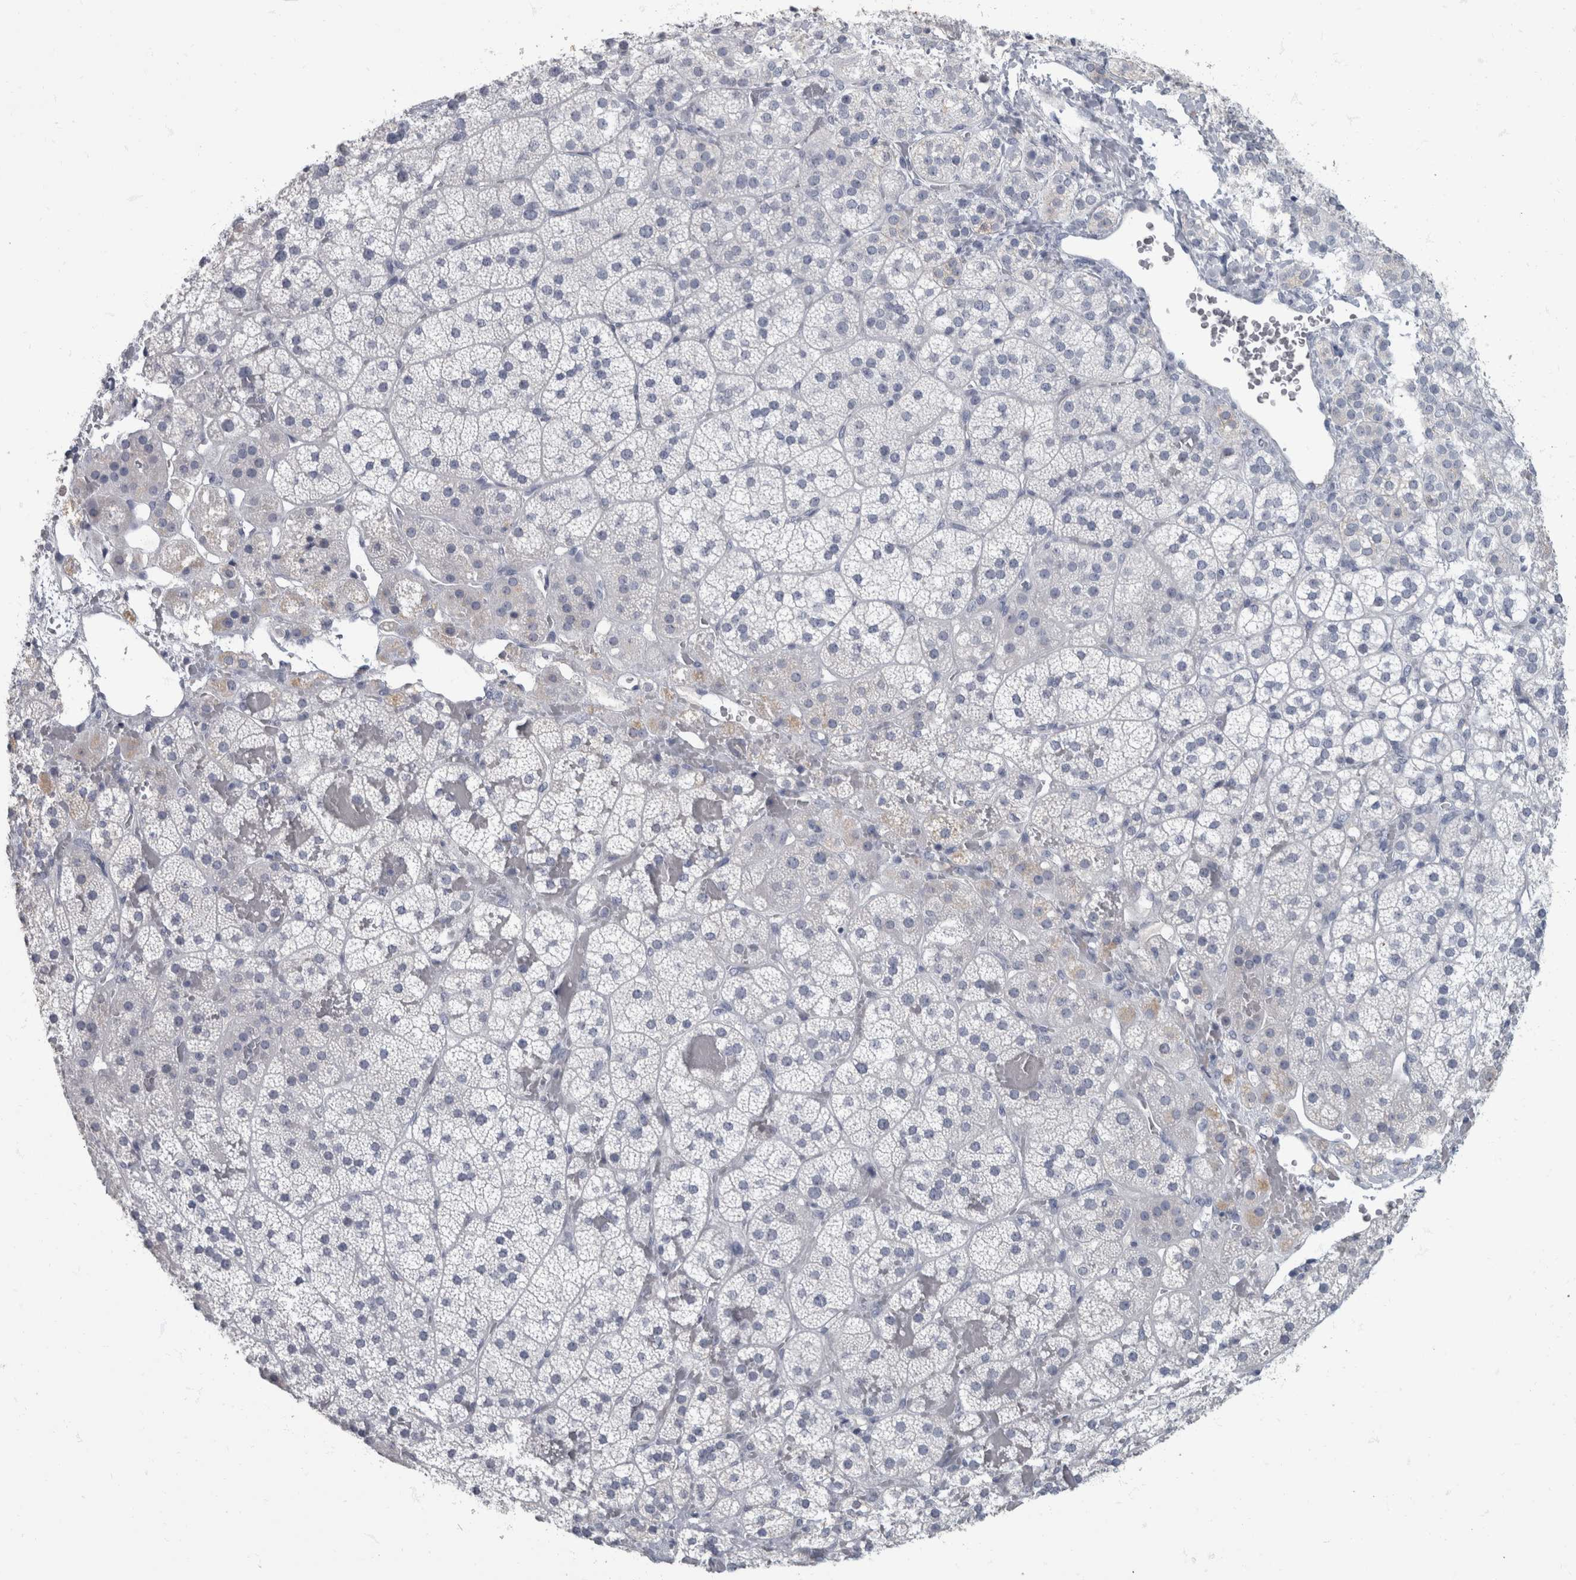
{"staining": {"intensity": "negative", "quantity": "none", "location": "none"}, "tissue": "adrenal gland", "cell_type": "Glandular cells", "image_type": "normal", "snomed": [{"axis": "morphology", "description": "Normal tissue, NOS"}, {"axis": "topography", "description": "Adrenal gland"}], "caption": "Immunohistochemistry photomicrograph of normal adrenal gland: human adrenal gland stained with DAB (3,3'-diaminobenzidine) reveals no significant protein positivity in glandular cells.", "gene": "DSG2", "patient": {"sex": "female", "age": 44}}